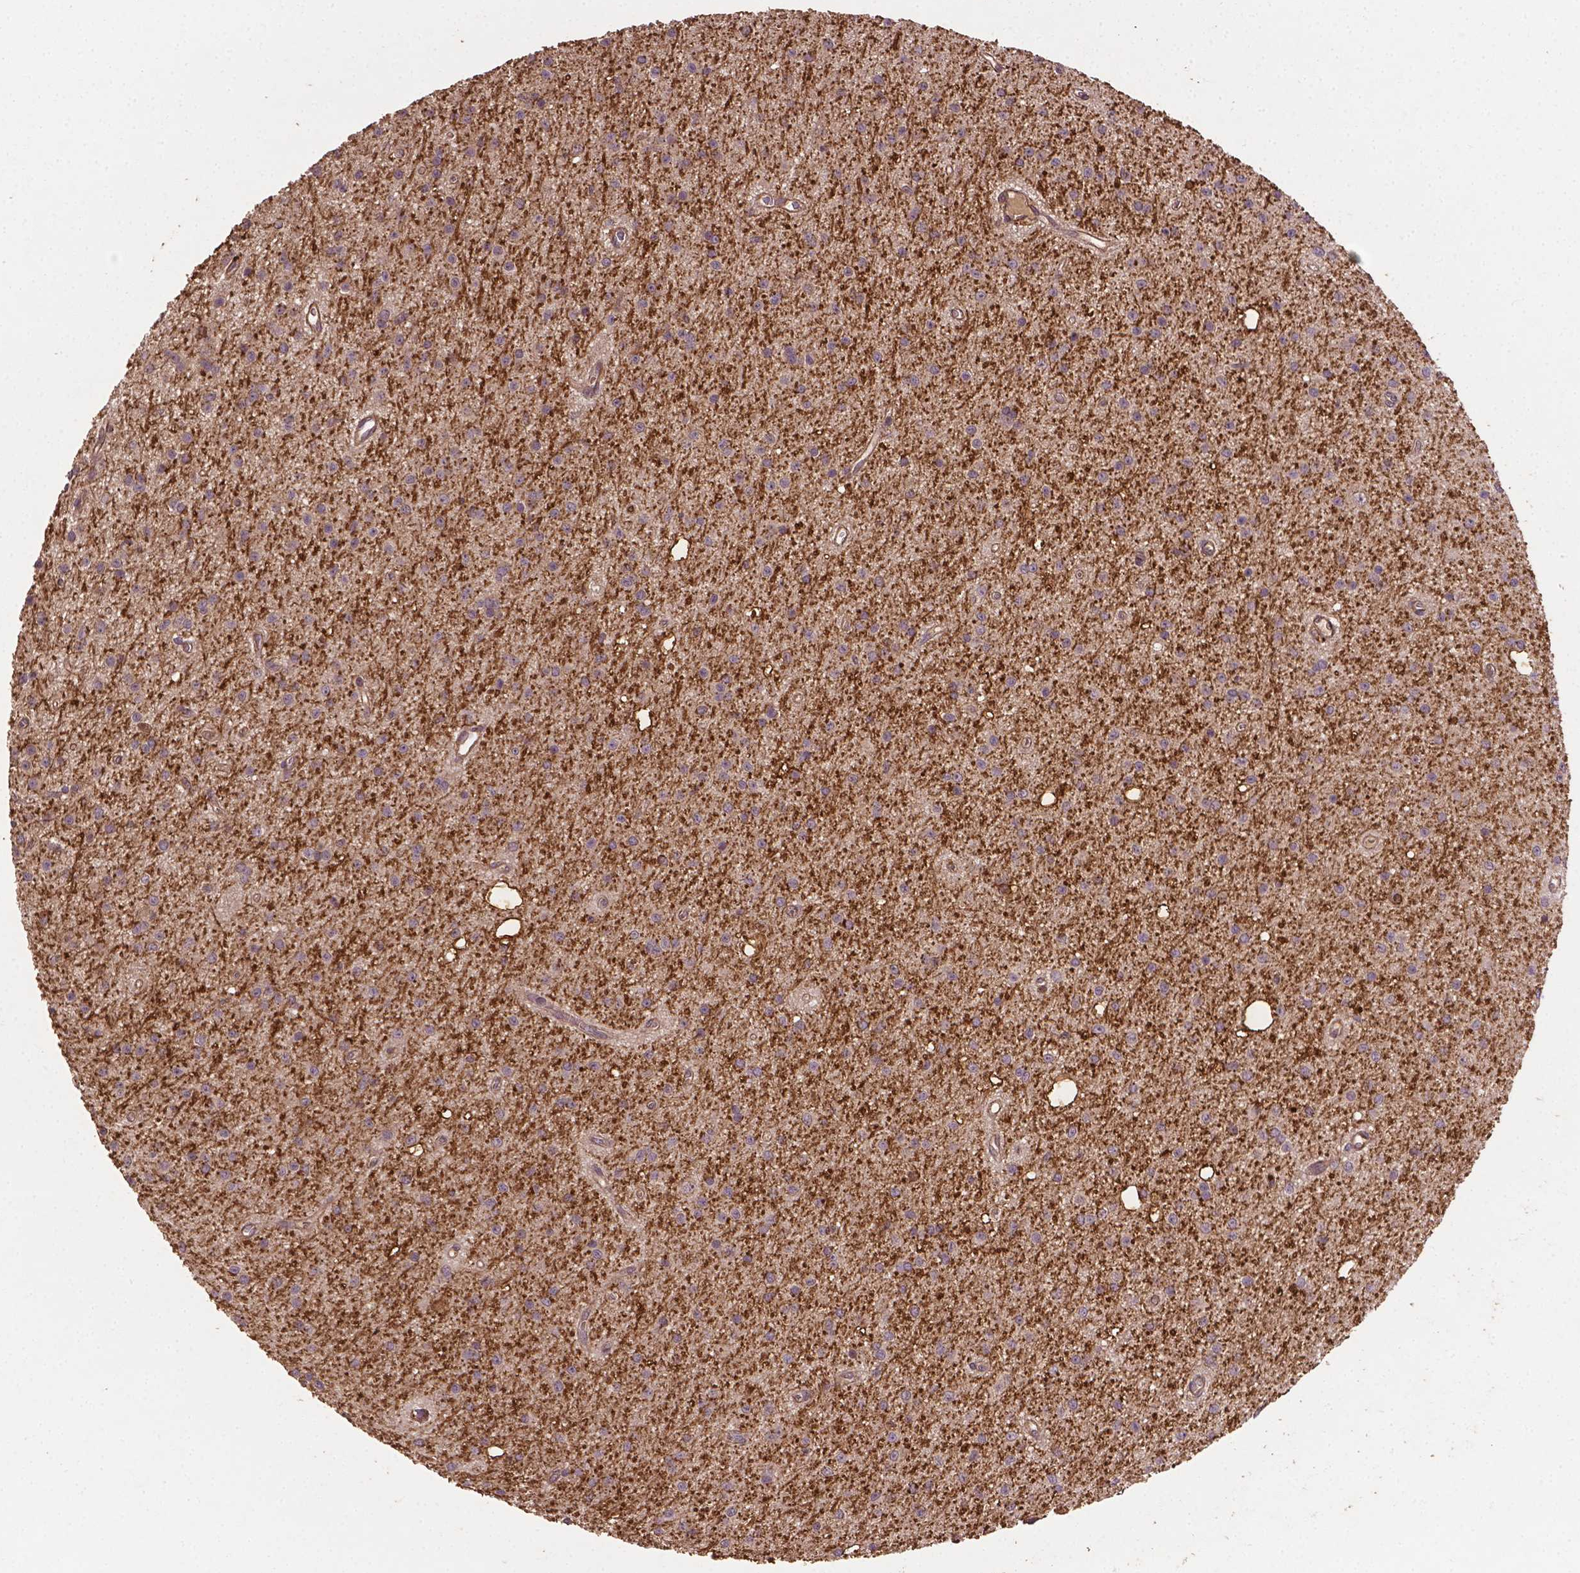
{"staining": {"intensity": "negative", "quantity": "none", "location": "none"}, "tissue": "glioma", "cell_type": "Tumor cells", "image_type": "cancer", "snomed": [{"axis": "morphology", "description": "Glioma, malignant, Low grade"}, {"axis": "topography", "description": "Brain"}], "caption": "Tumor cells show no significant protein positivity in malignant low-grade glioma.", "gene": "ZMYND19", "patient": {"sex": "male", "age": 27}}